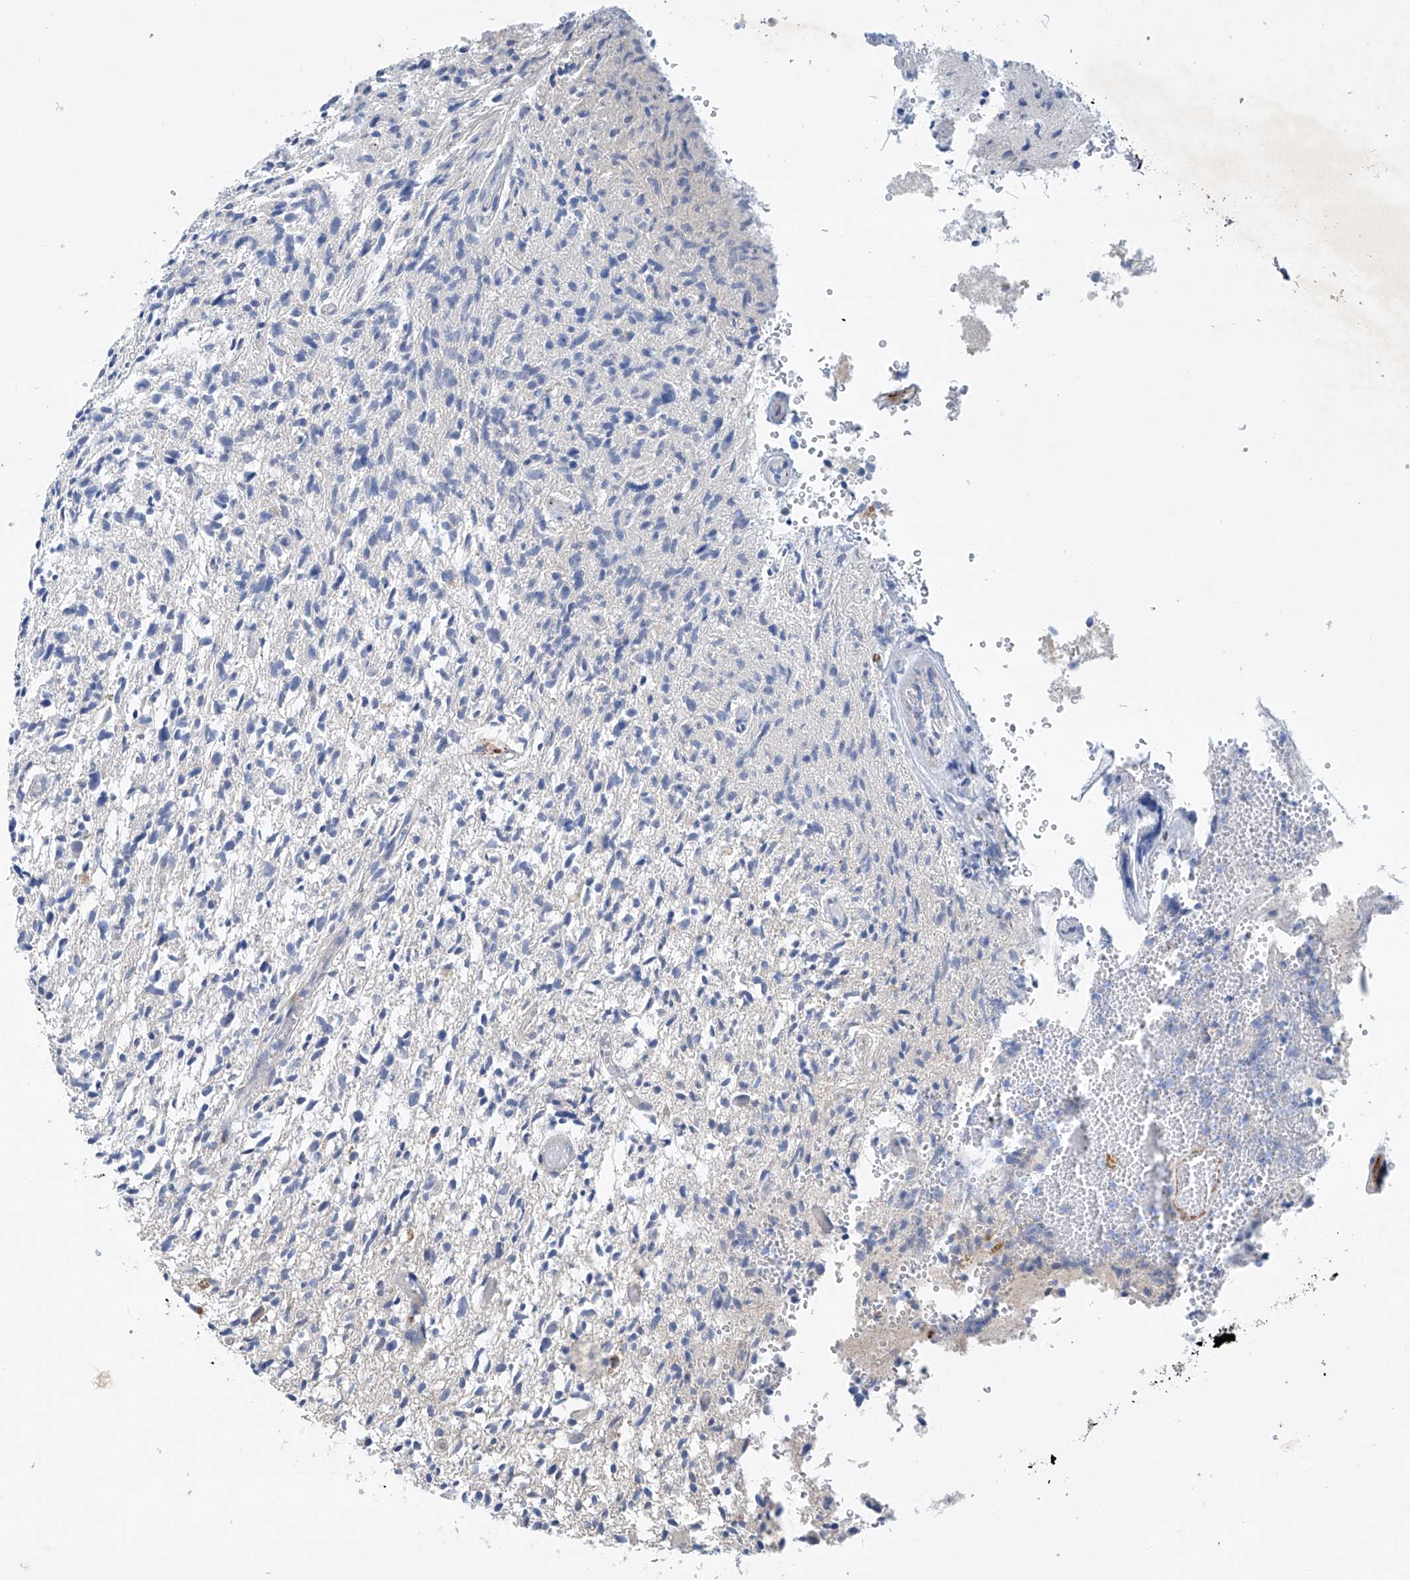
{"staining": {"intensity": "negative", "quantity": "none", "location": "none"}, "tissue": "glioma", "cell_type": "Tumor cells", "image_type": "cancer", "snomed": [{"axis": "morphology", "description": "Glioma, malignant, High grade"}, {"axis": "topography", "description": "Brain"}], "caption": "Tumor cells are negative for brown protein staining in malignant glioma (high-grade).", "gene": "CEP85L", "patient": {"sex": "female", "age": 57}}